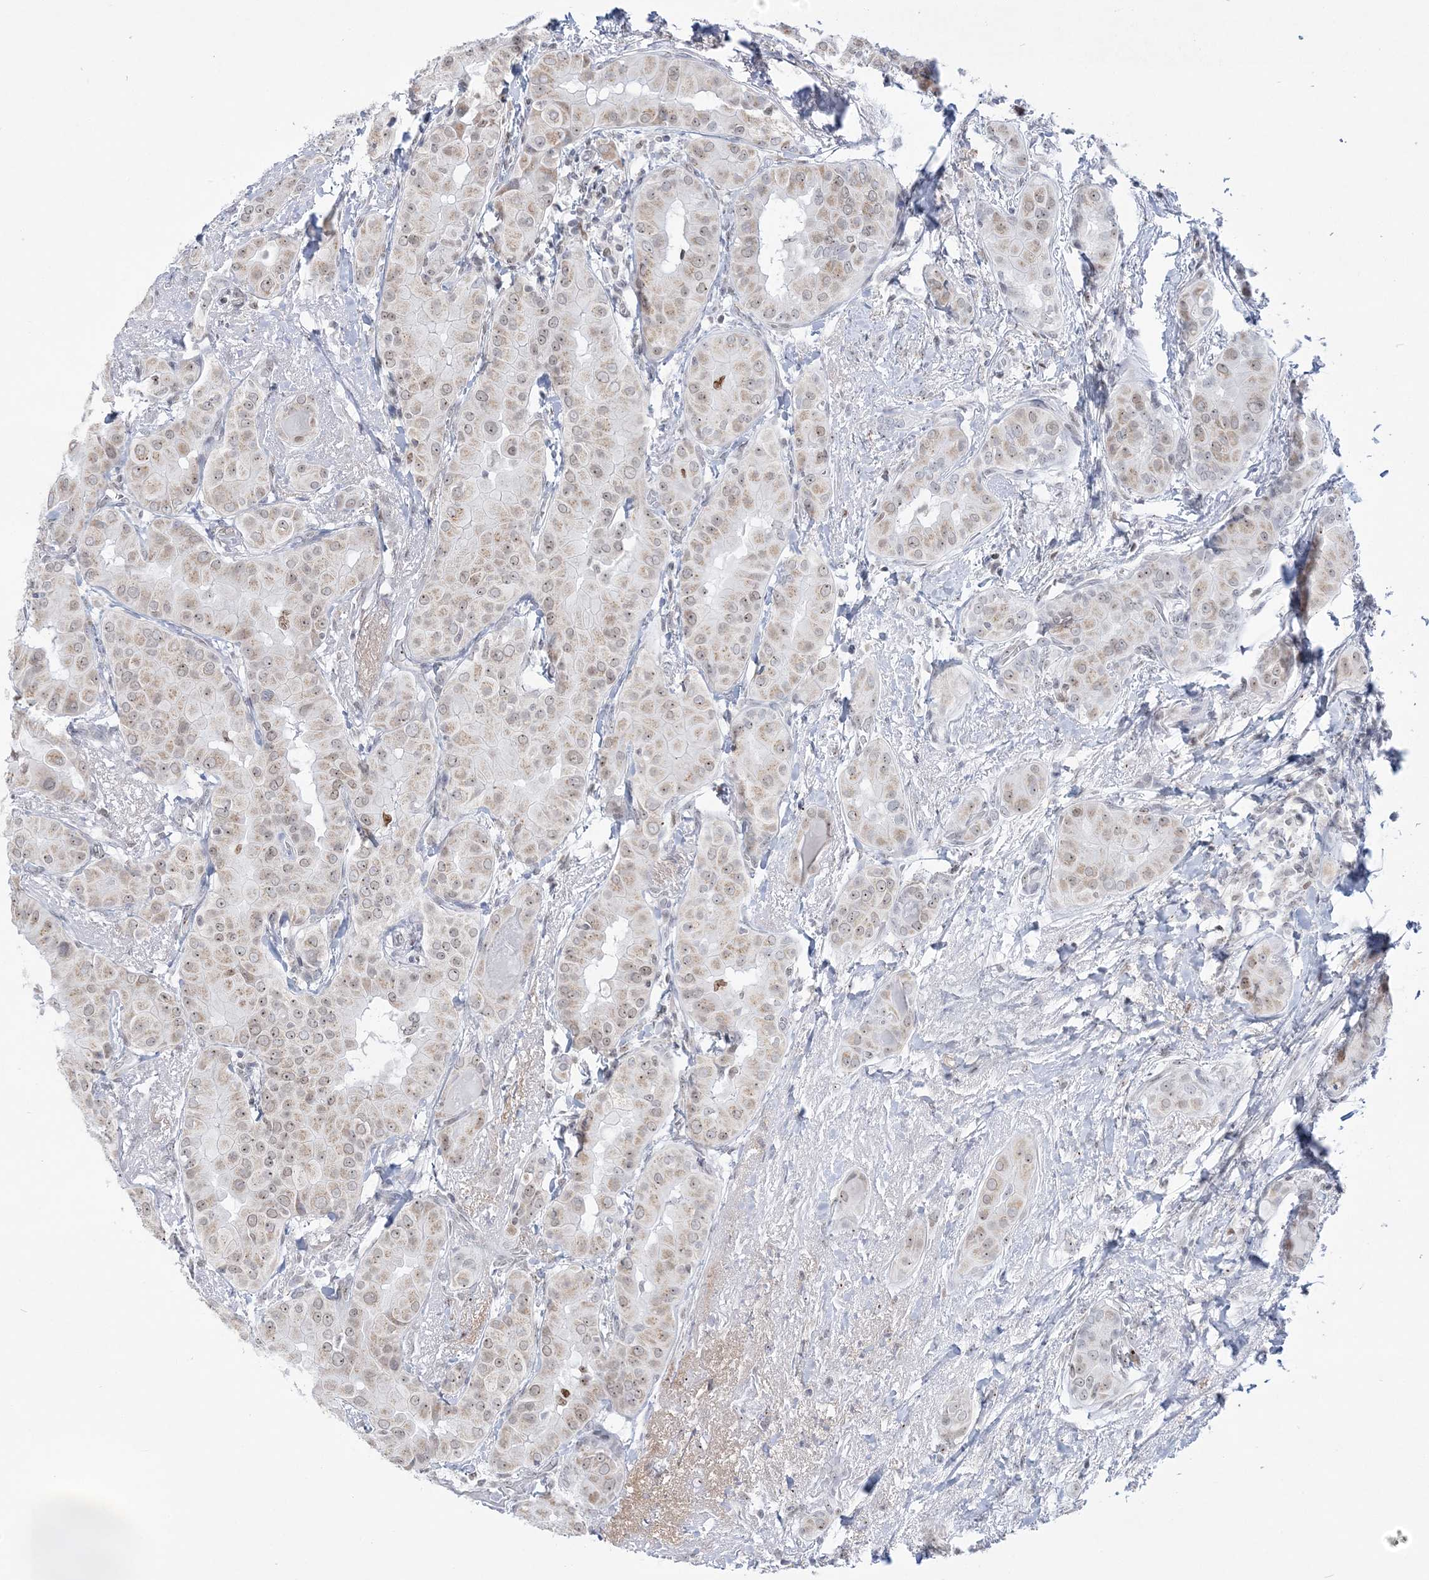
{"staining": {"intensity": "weak", "quantity": ">75%", "location": "cytoplasmic/membranous,nuclear"}, "tissue": "thyroid cancer", "cell_type": "Tumor cells", "image_type": "cancer", "snomed": [{"axis": "morphology", "description": "Papillary adenocarcinoma, NOS"}, {"axis": "topography", "description": "Thyroid gland"}], "caption": "This image shows thyroid papillary adenocarcinoma stained with immunohistochemistry (IHC) to label a protein in brown. The cytoplasmic/membranous and nuclear of tumor cells show weak positivity for the protein. Nuclei are counter-stained blue.", "gene": "DDX21", "patient": {"sex": "male", "age": 33}}